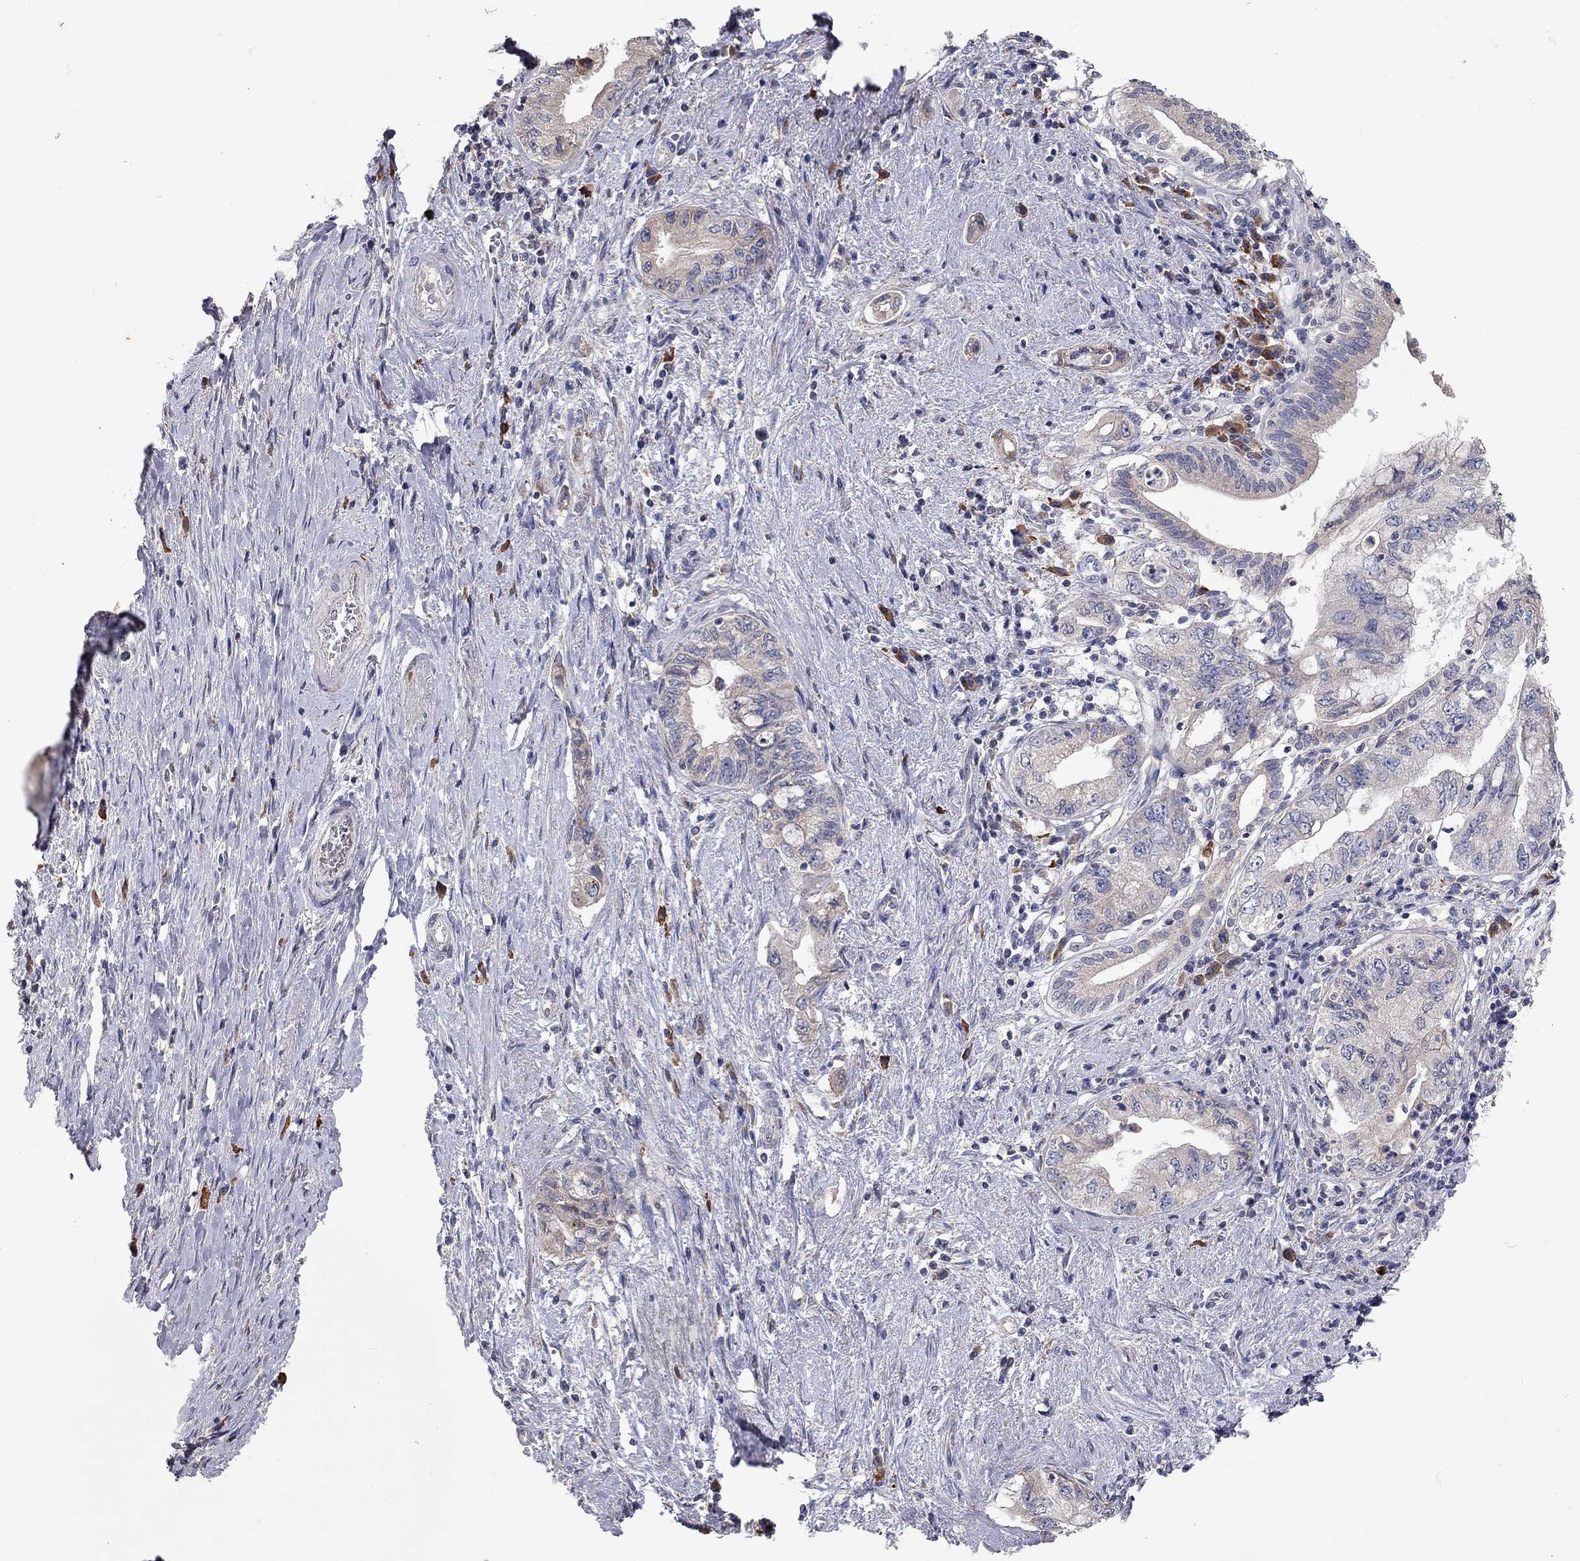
{"staining": {"intensity": "weak", "quantity": "<25%", "location": "cytoplasmic/membranous"}, "tissue": "pancreatic cancer", "cell_type": "Tumor cells", "image_type": "cancer", "snomed": [{"axis": "morphology", "description": "Adenocarcinoma, NOS"}, {"axis": "topography", "description": "Pancreas"}], "caption": "Tumor cells show no significant protein positivity in pancreatic cancer. (Brightfield microscopy of DAB (3,3'-diaminobenzidine) IHC at high magnification).", "gene": "XAGE2", "patient": {"sex": "female", "age": 73}}